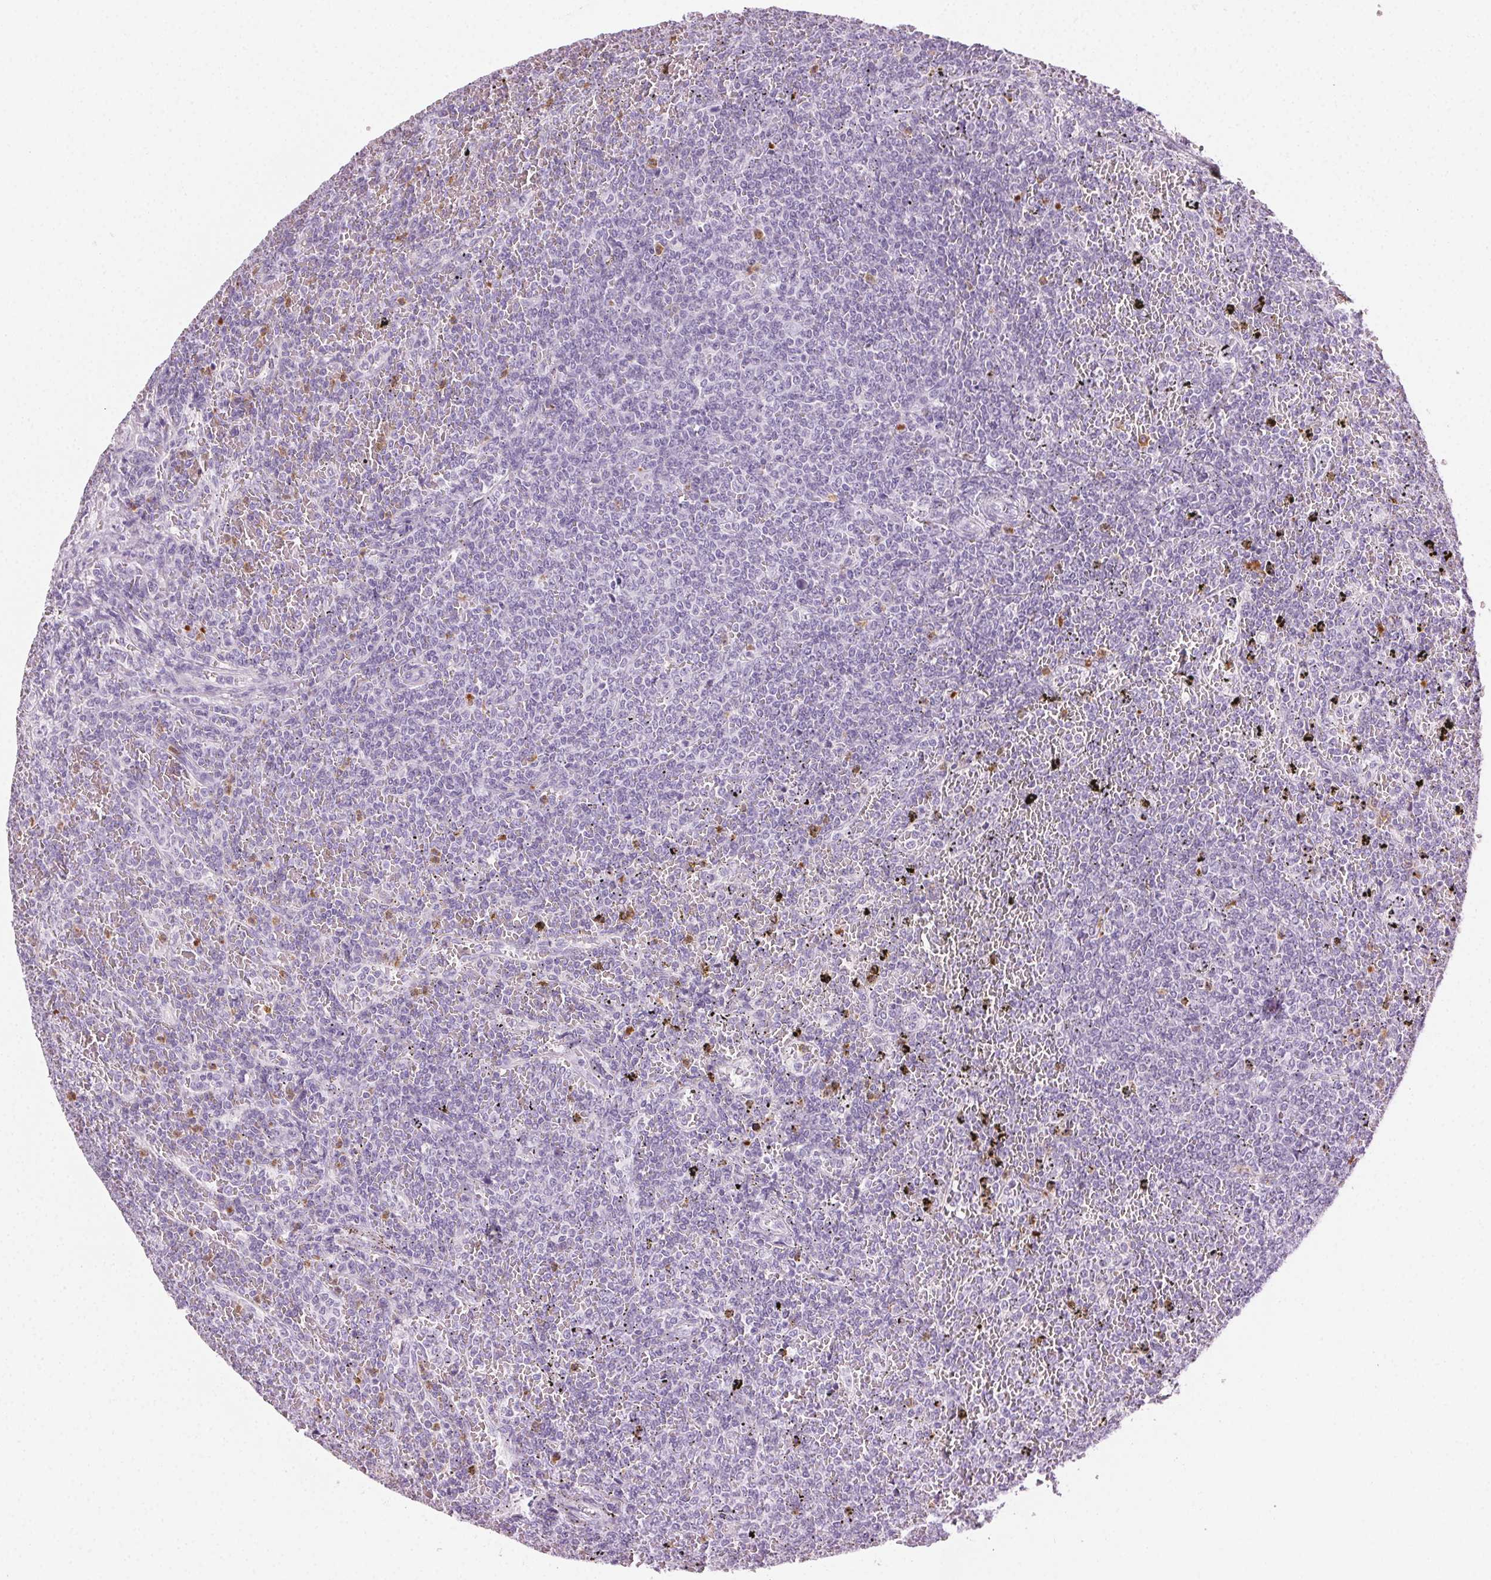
{"staining": {"intensity": "negative", "quantity": "none", "location": "none"}, "tissue": "lymphoma", "cell_type": "Tumor cells", "image_type": "cancer", "snomed": [{"axis": "morphology", "description": "Malignant lymphoma, non-Hodgkin's type, Low grade"}, {"axis": "topography", "description": "Spleen"}], "caption": "DAB (3,3'-diaminobenzidine) immunohistochemical staining of human lymphoma shows no significant positivity in tumor cells.", "gene": "MPO", "patient": {"sex": "female", "age": 77}}